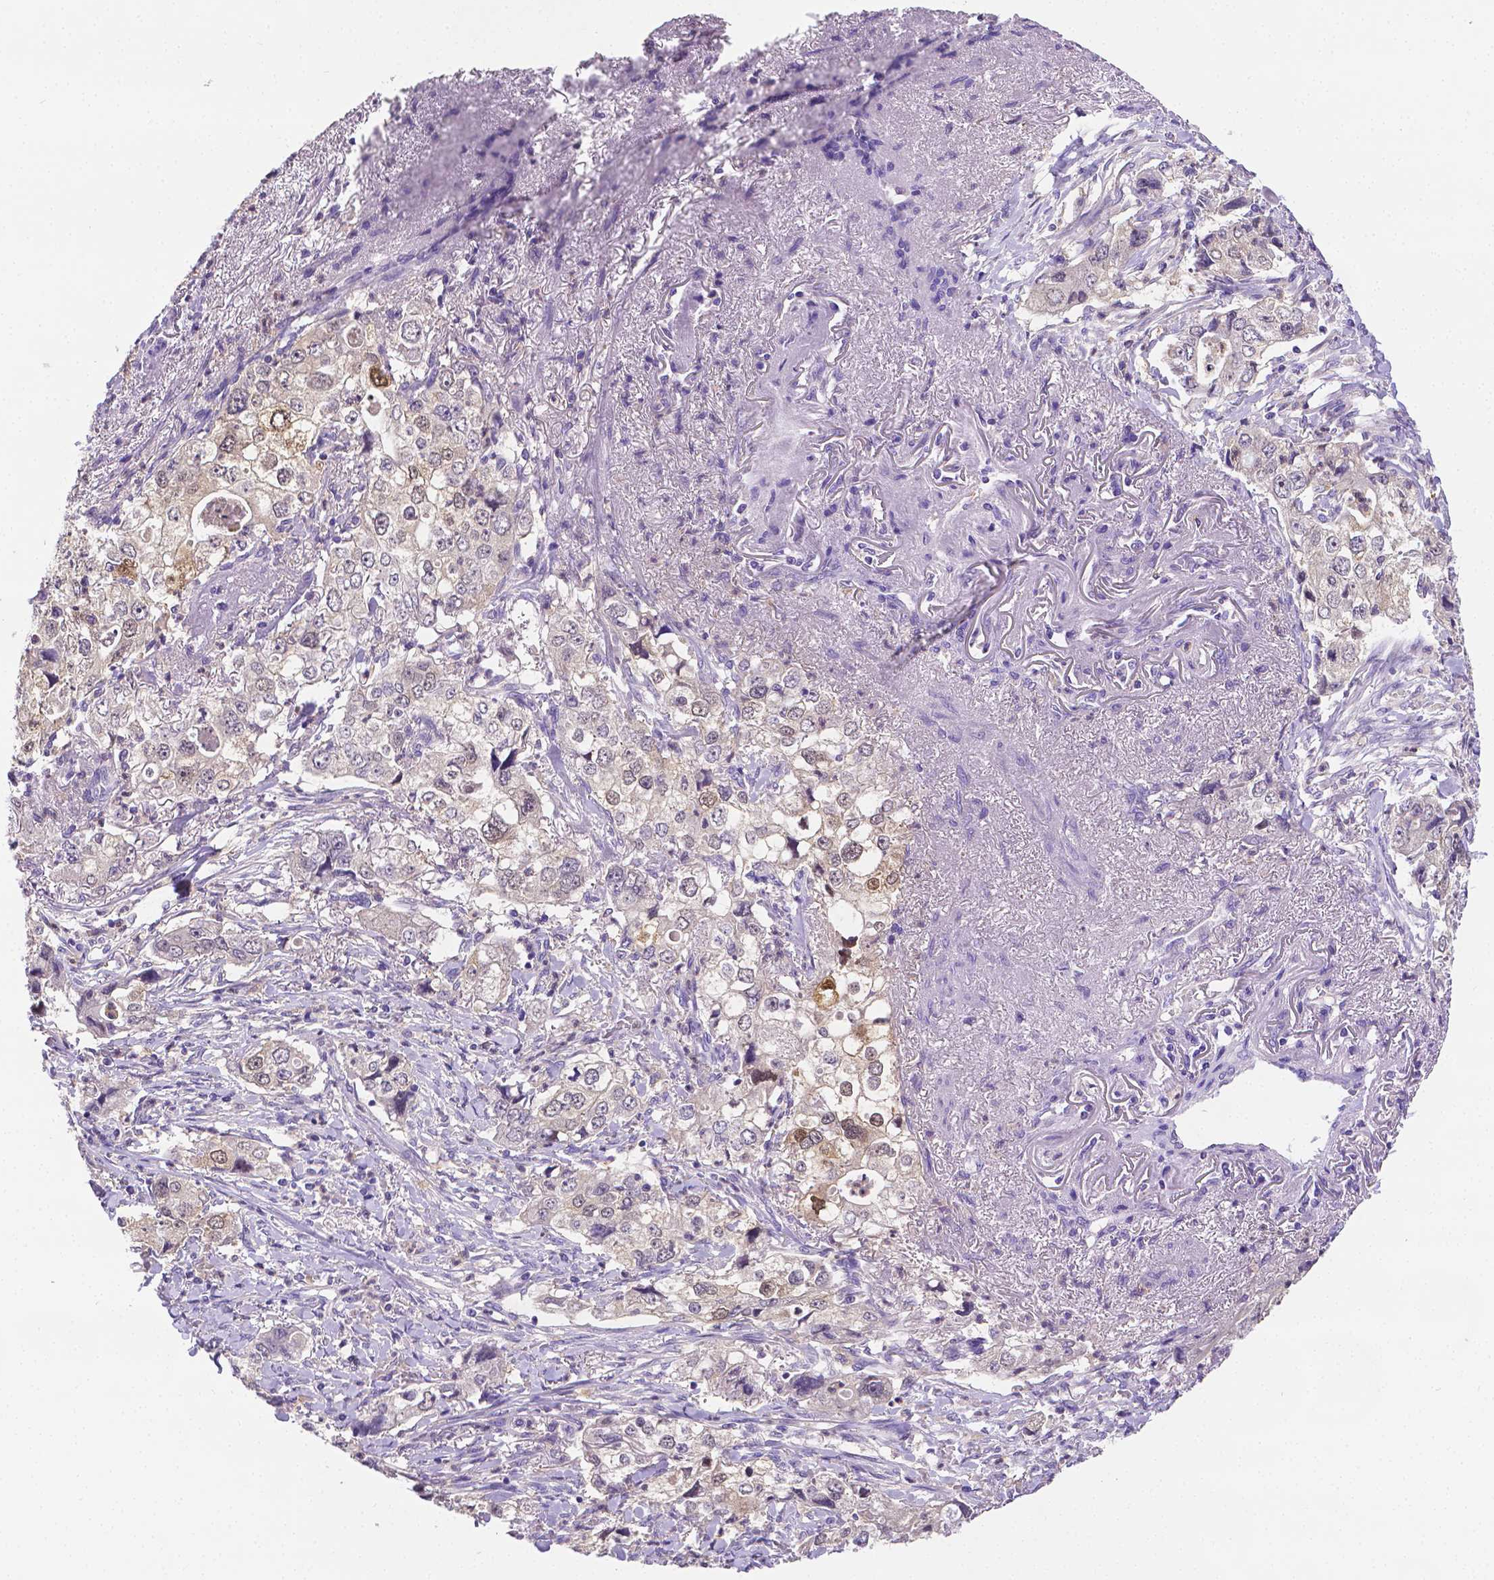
{"staining": {"intensity": "moderate", "quantity": "25%-75%", "location": "cytoplasmic/membranous,nuclear"}, "tissue": "stomach cancer", "cell_type": "Tumor cells", "image_type": "cancer", "snomed": [{"axis": "morphology", "description": "Adenocarcinoma, NOS"}, {"axis": "topography", "description": "Stomach, upper"}], "caption": "Human stomach cancer stained with a protein marker reveals moderate staining in tumor cells.", "gene": "NXPH2", "patient": {"sex": "male", "age": 75}}